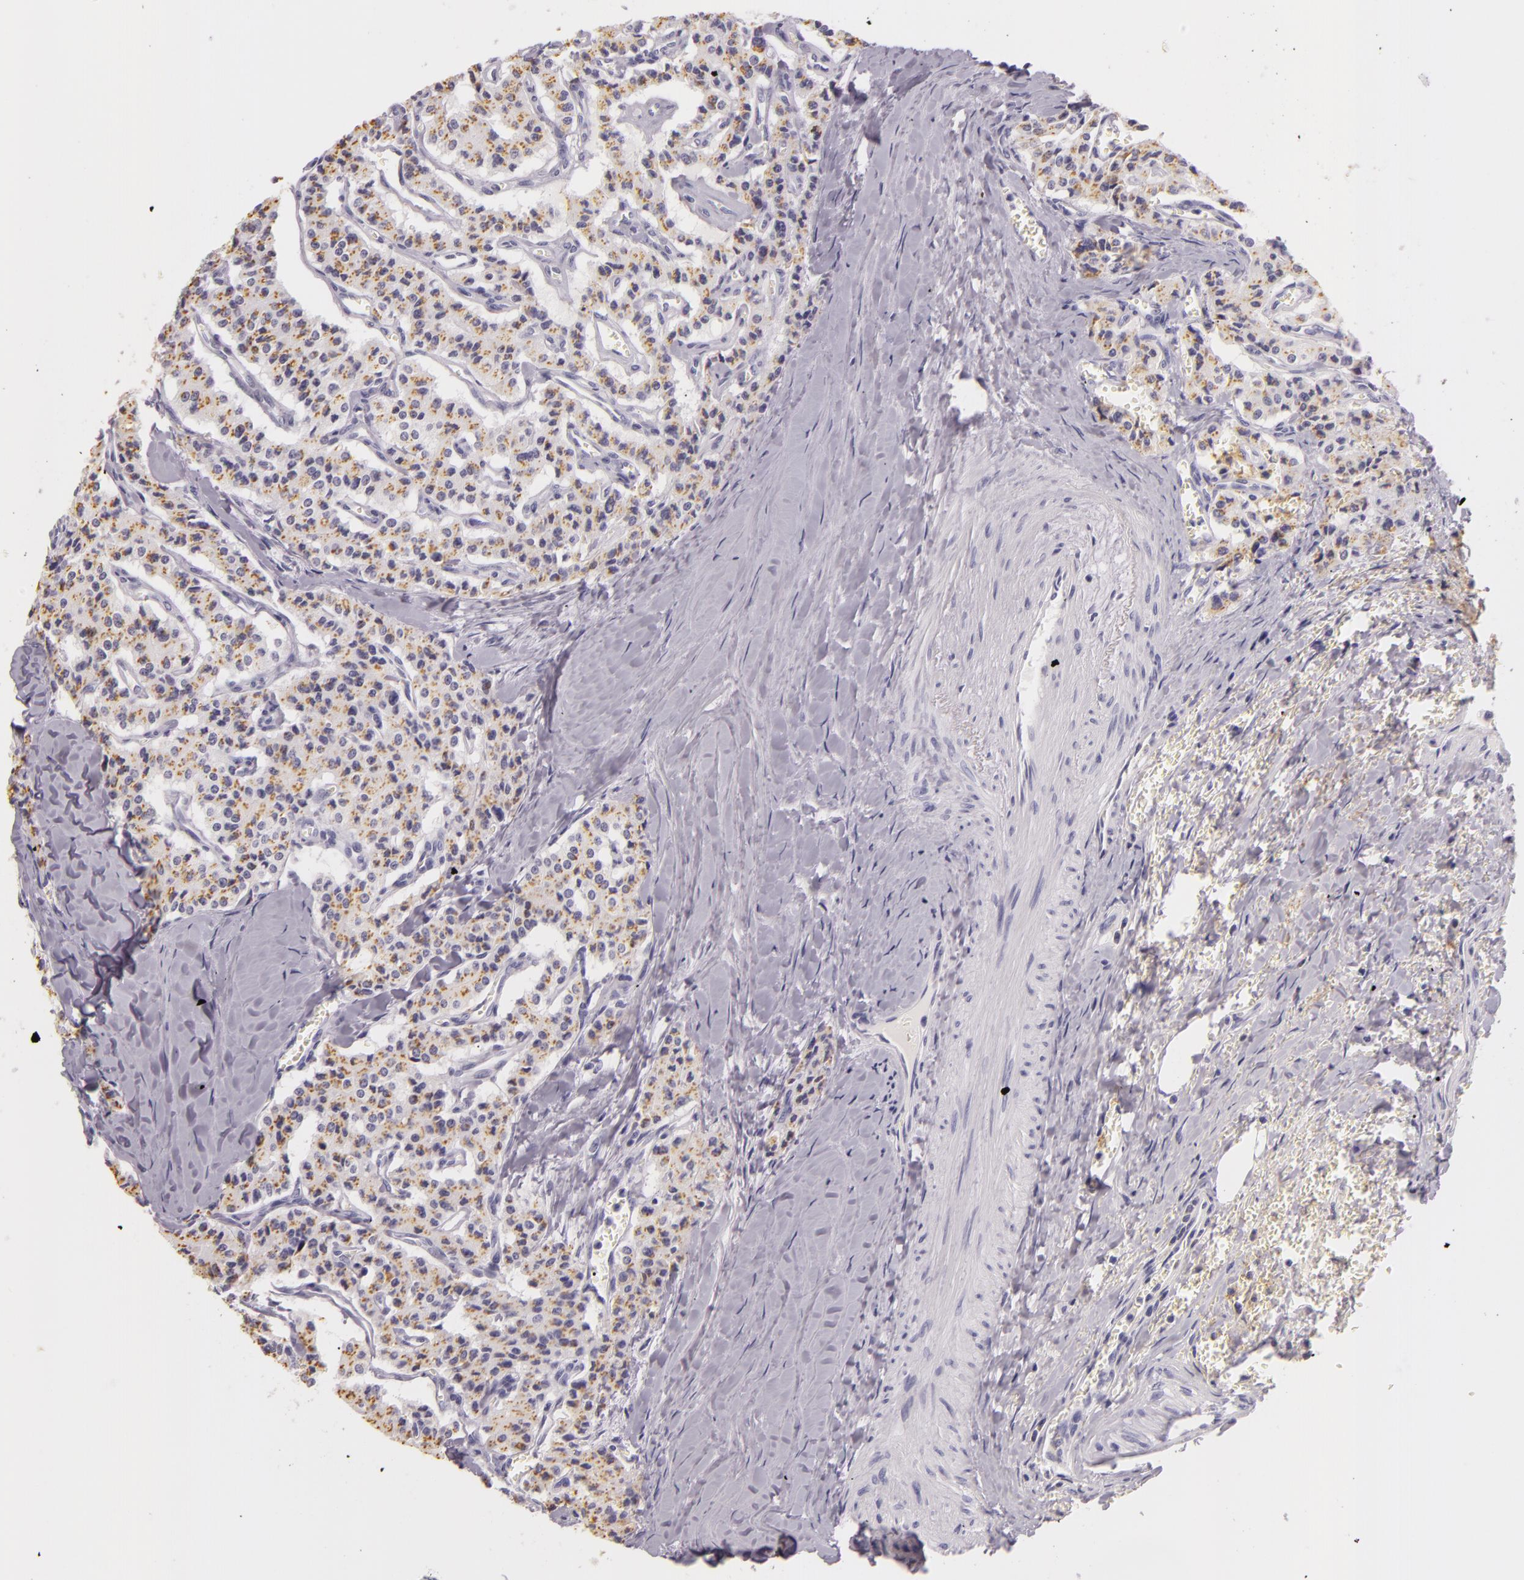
{"staining": {"intensity": "moderate", "quantity": ">75%", "location": "cytoplasmic/membranous"}, "tissue": "carcinoid", "cell_type": "Tumor cells", "image_type": "cancer", "snomed": [{"axis": "morphology", "description": "Carcinoid, malignant, NOS"}, {"axis": "topography", "description": "Bronchus"}], "caption": "Carcinoid stained with a protein marker displays moderate staining in tumor cells.", "gene": "DLG4", "patient": {"sex": "male", "age": 55}}